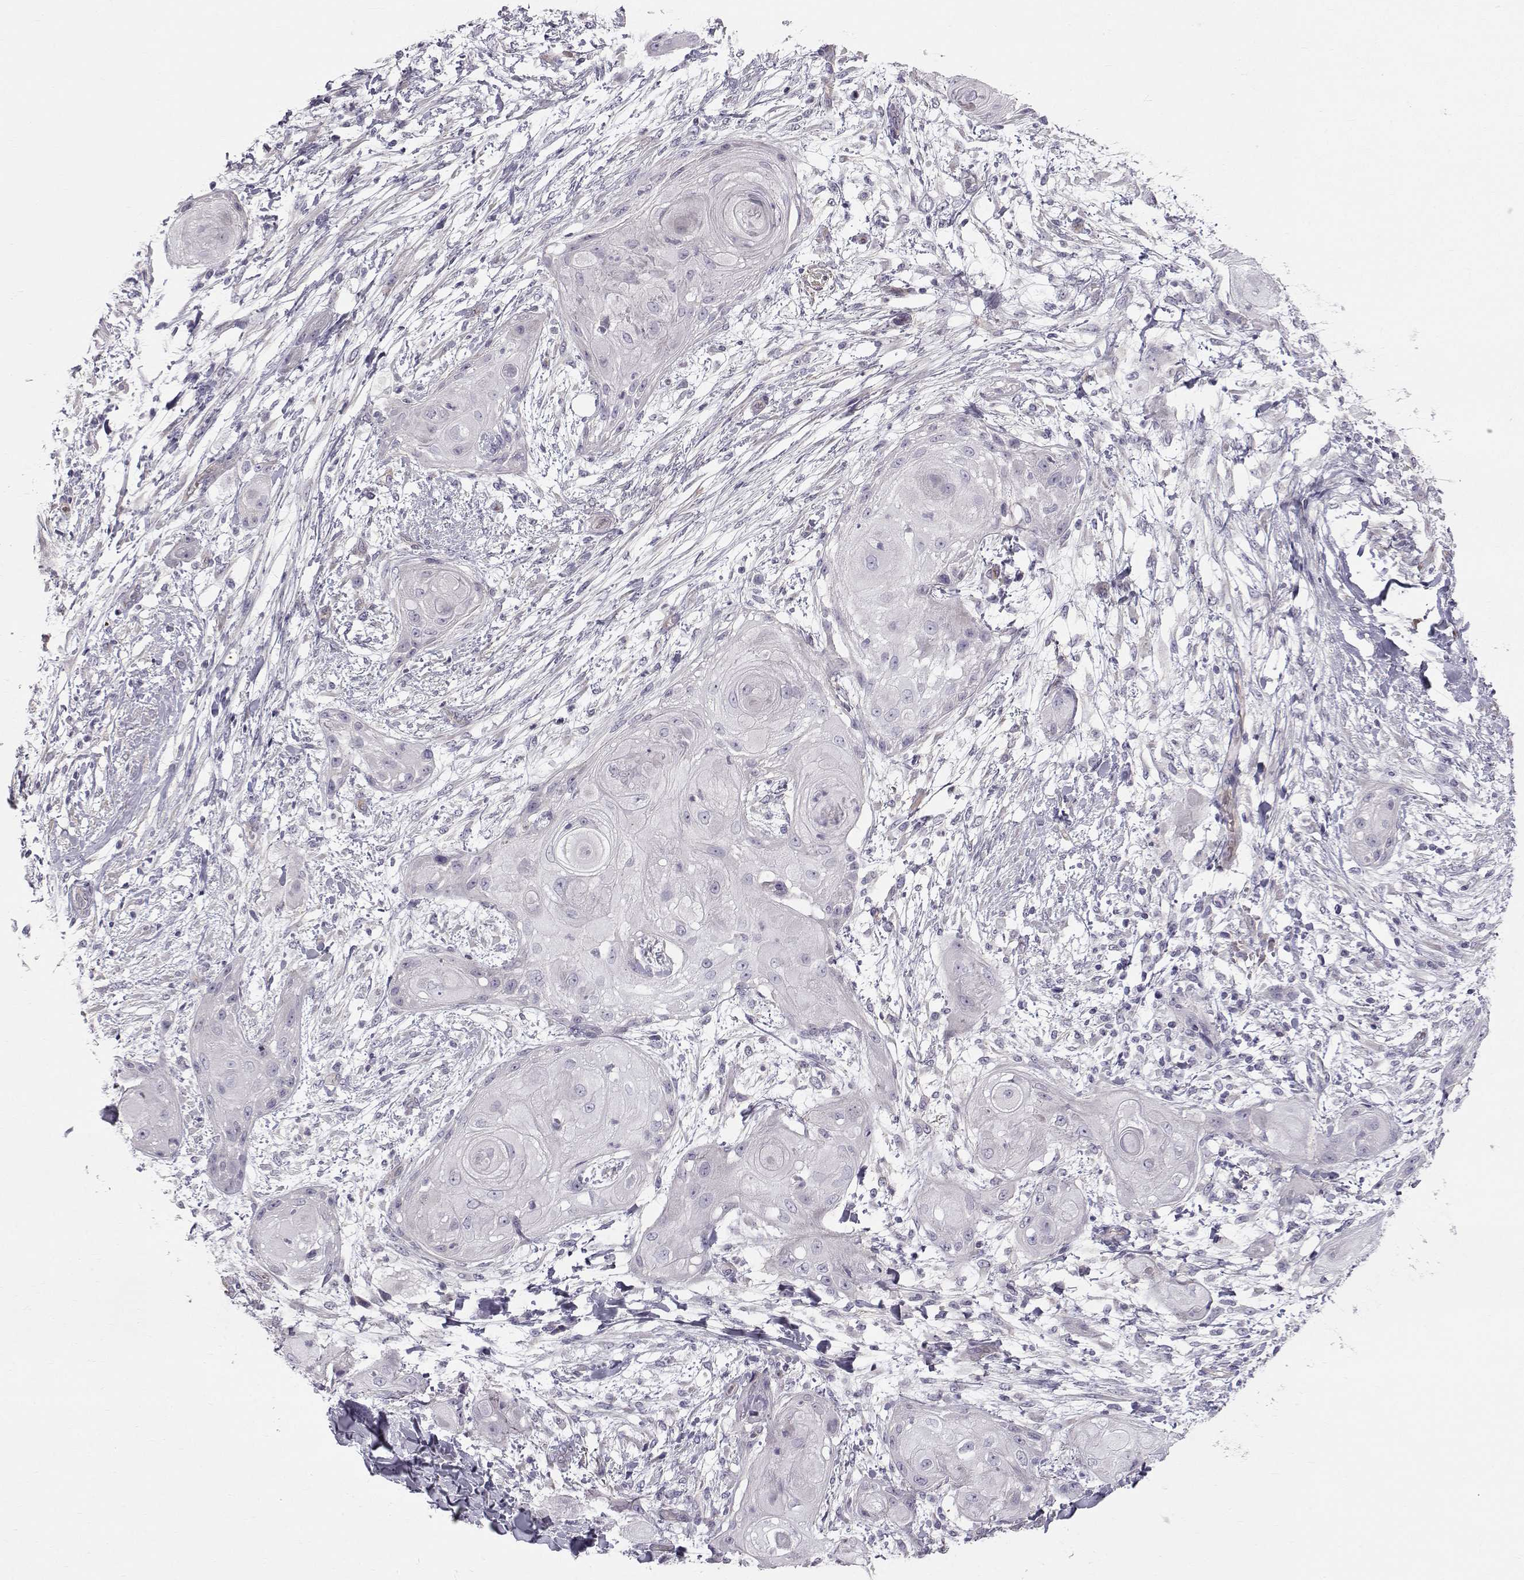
{"staining": {"intensity": "negative", "quantity": "none", "location": "none"}, "tissue": "skin cancer", "cell_type": "Tumor cells", "image_type": "cancer", "snomed": [{"axis": "morphology", "description": "Squamous cell carcinoma, NOS"}, {"axis": "topography", "description": "Skin"}], "caption": "Immunohistochemistry of human skin cancer displays no positivity in tumor cells.", "gene": "QPCT", "patient": {"sex": "male", "age": 62}}